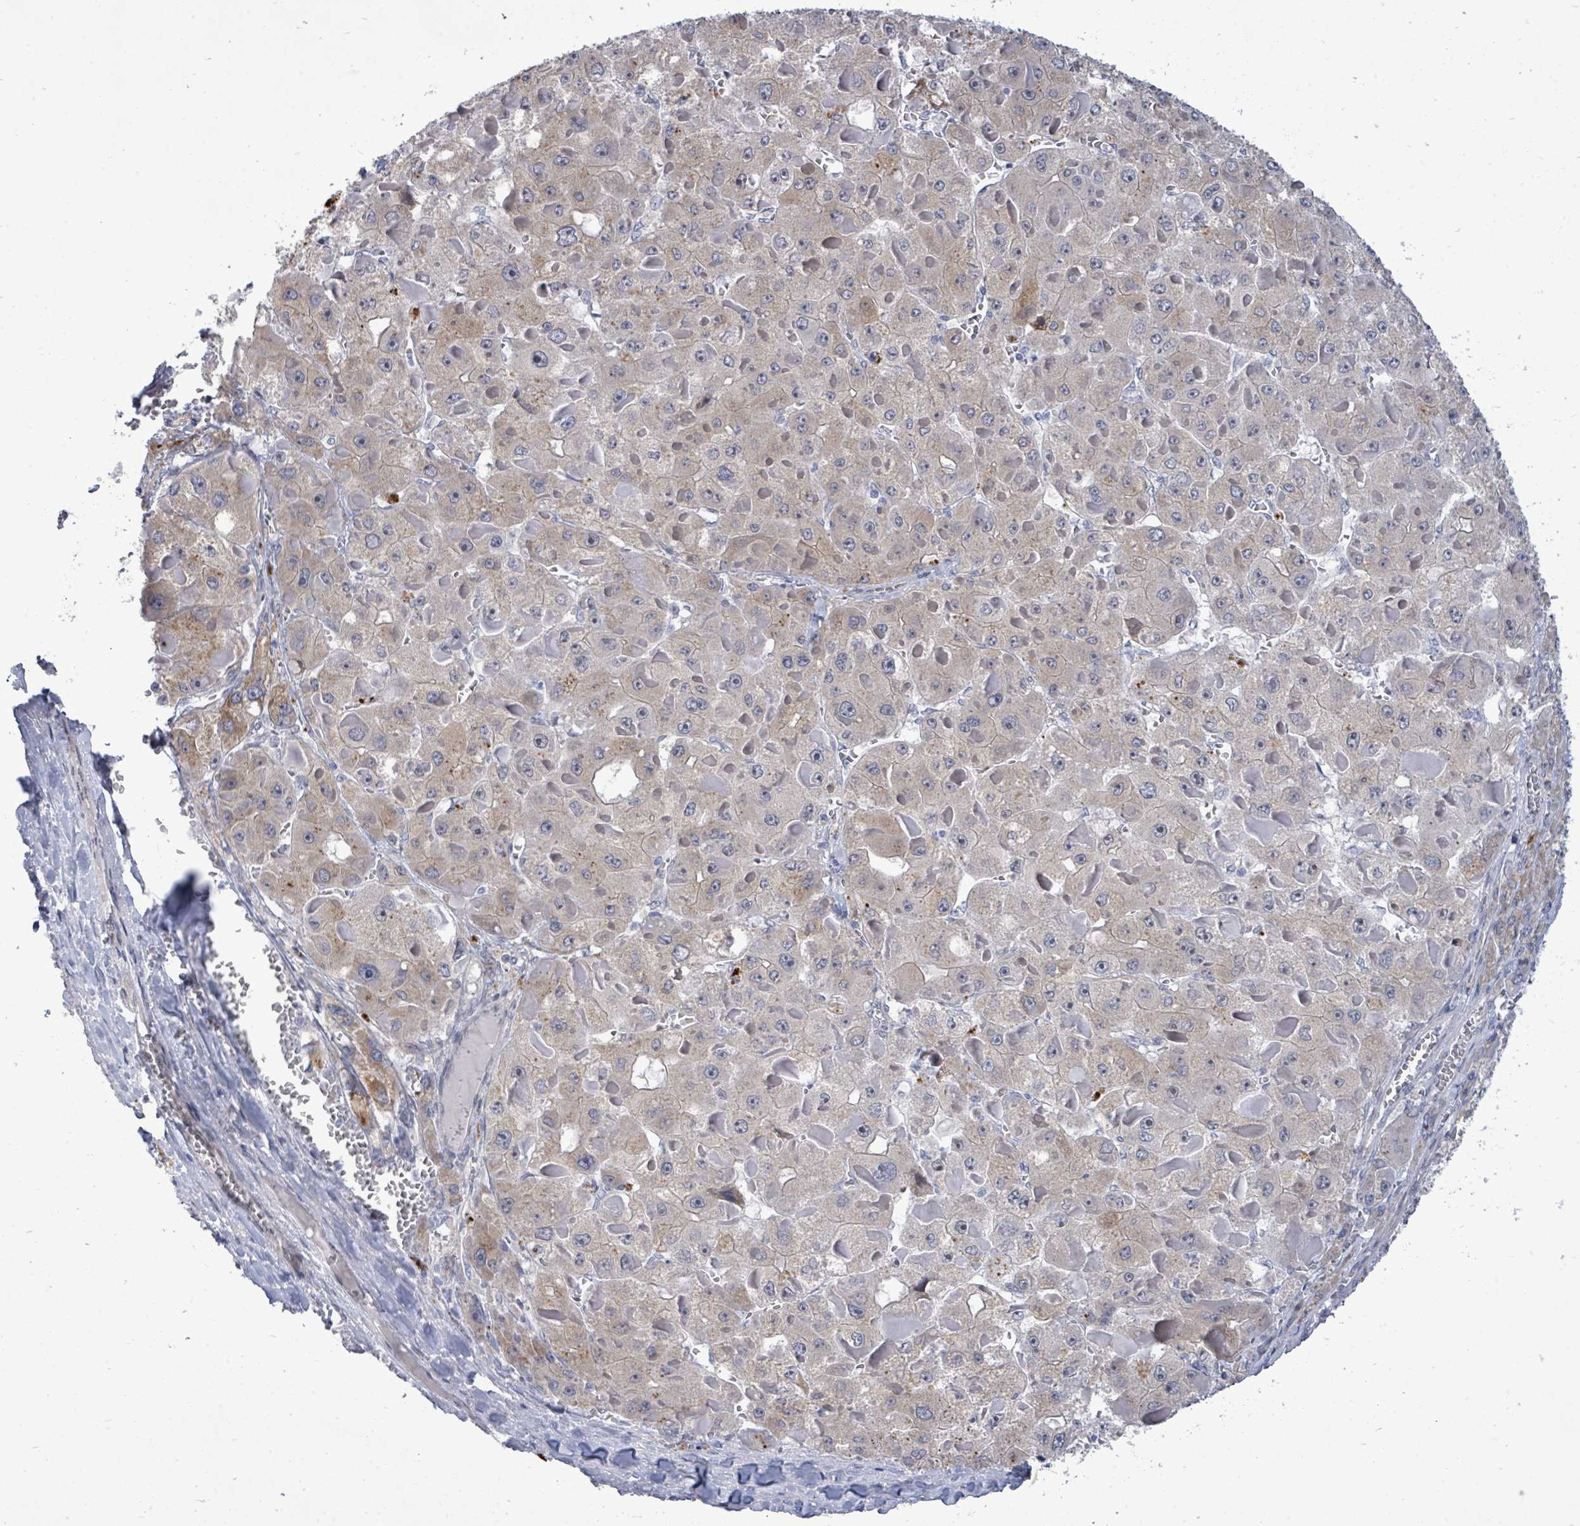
{"staining": {"intensity": "negative", "quantity": "none", "location": "none"}, "tissue": "liver cancer", "cell_type": "Tumor cells", "image_type": "cancer", "snomed": [{"axis": "morphology", "description": "Carcinoma, Hepatocellular, NOS"}, {"axis": "topography", "description": "Liver"}], "caption": "An immunohistochemistry image of hepatocellular carcinoma (liver) is shown. There is no staining in tumor cells of hepatocellular carcinoma (liver).", "gene": "CT45A5", "patient": {"sex": "female", "age": 73}}